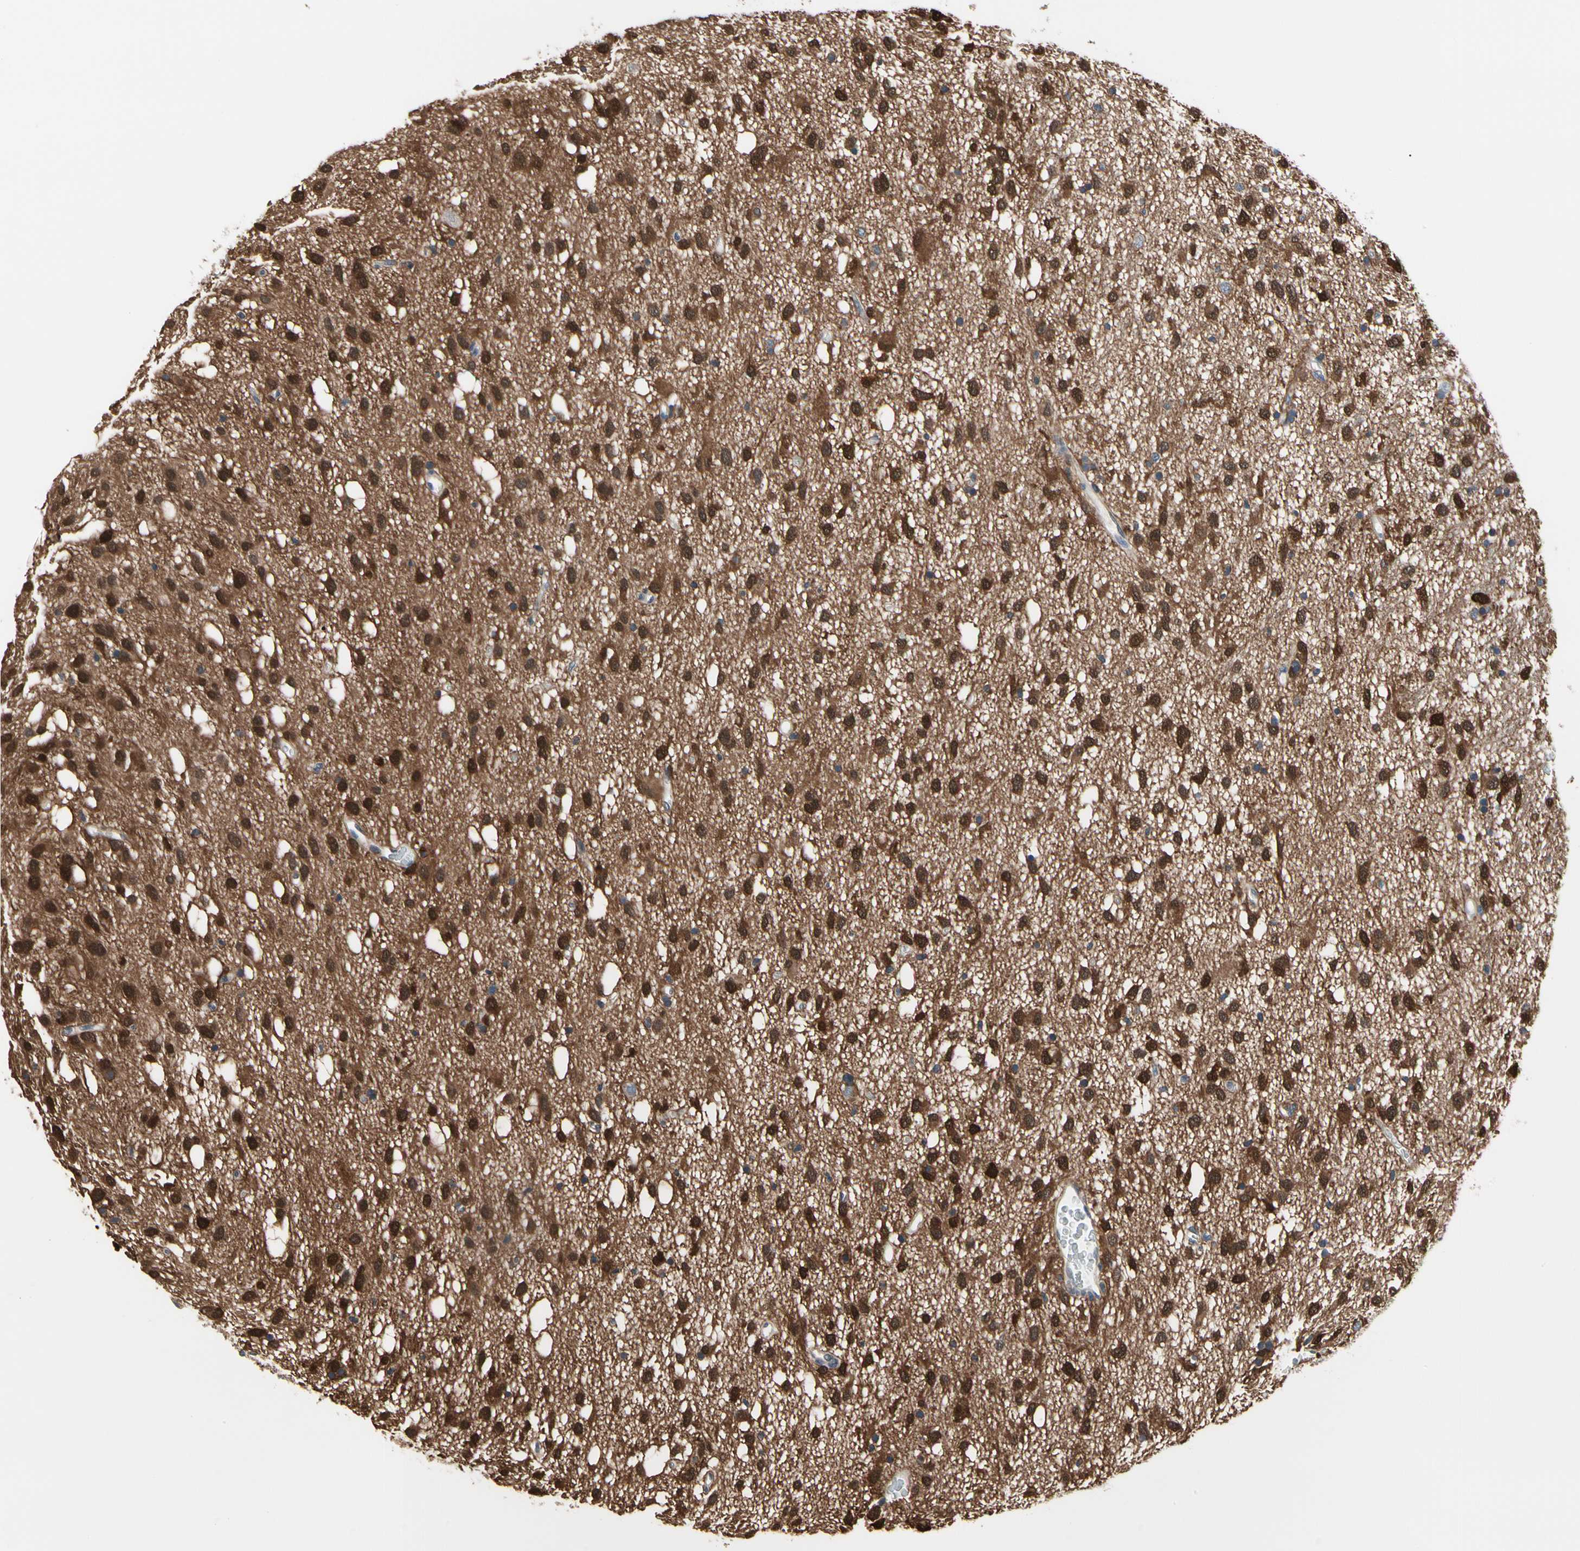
{"staining": {"intensity": "strong", "quantity": "25%-75%", "location": "nuclear"}, "tissue": "glioma", "cell_type": "Tumor cells", "image_type": "cancer", "snomed": [{"axis": "morphology", "description": "Glioma, malignant, Low grade"}, {"axis": "topography", "description": "Brain"}], "caption": "IHC photomicrograph of human glioma stained for a protein (brown), which reveals high levels of strong nuclear expression in approximately 25%-75% of tumor cells.", "gene": "PRDX6", "patient": {"sex": "male", "age": 77}}